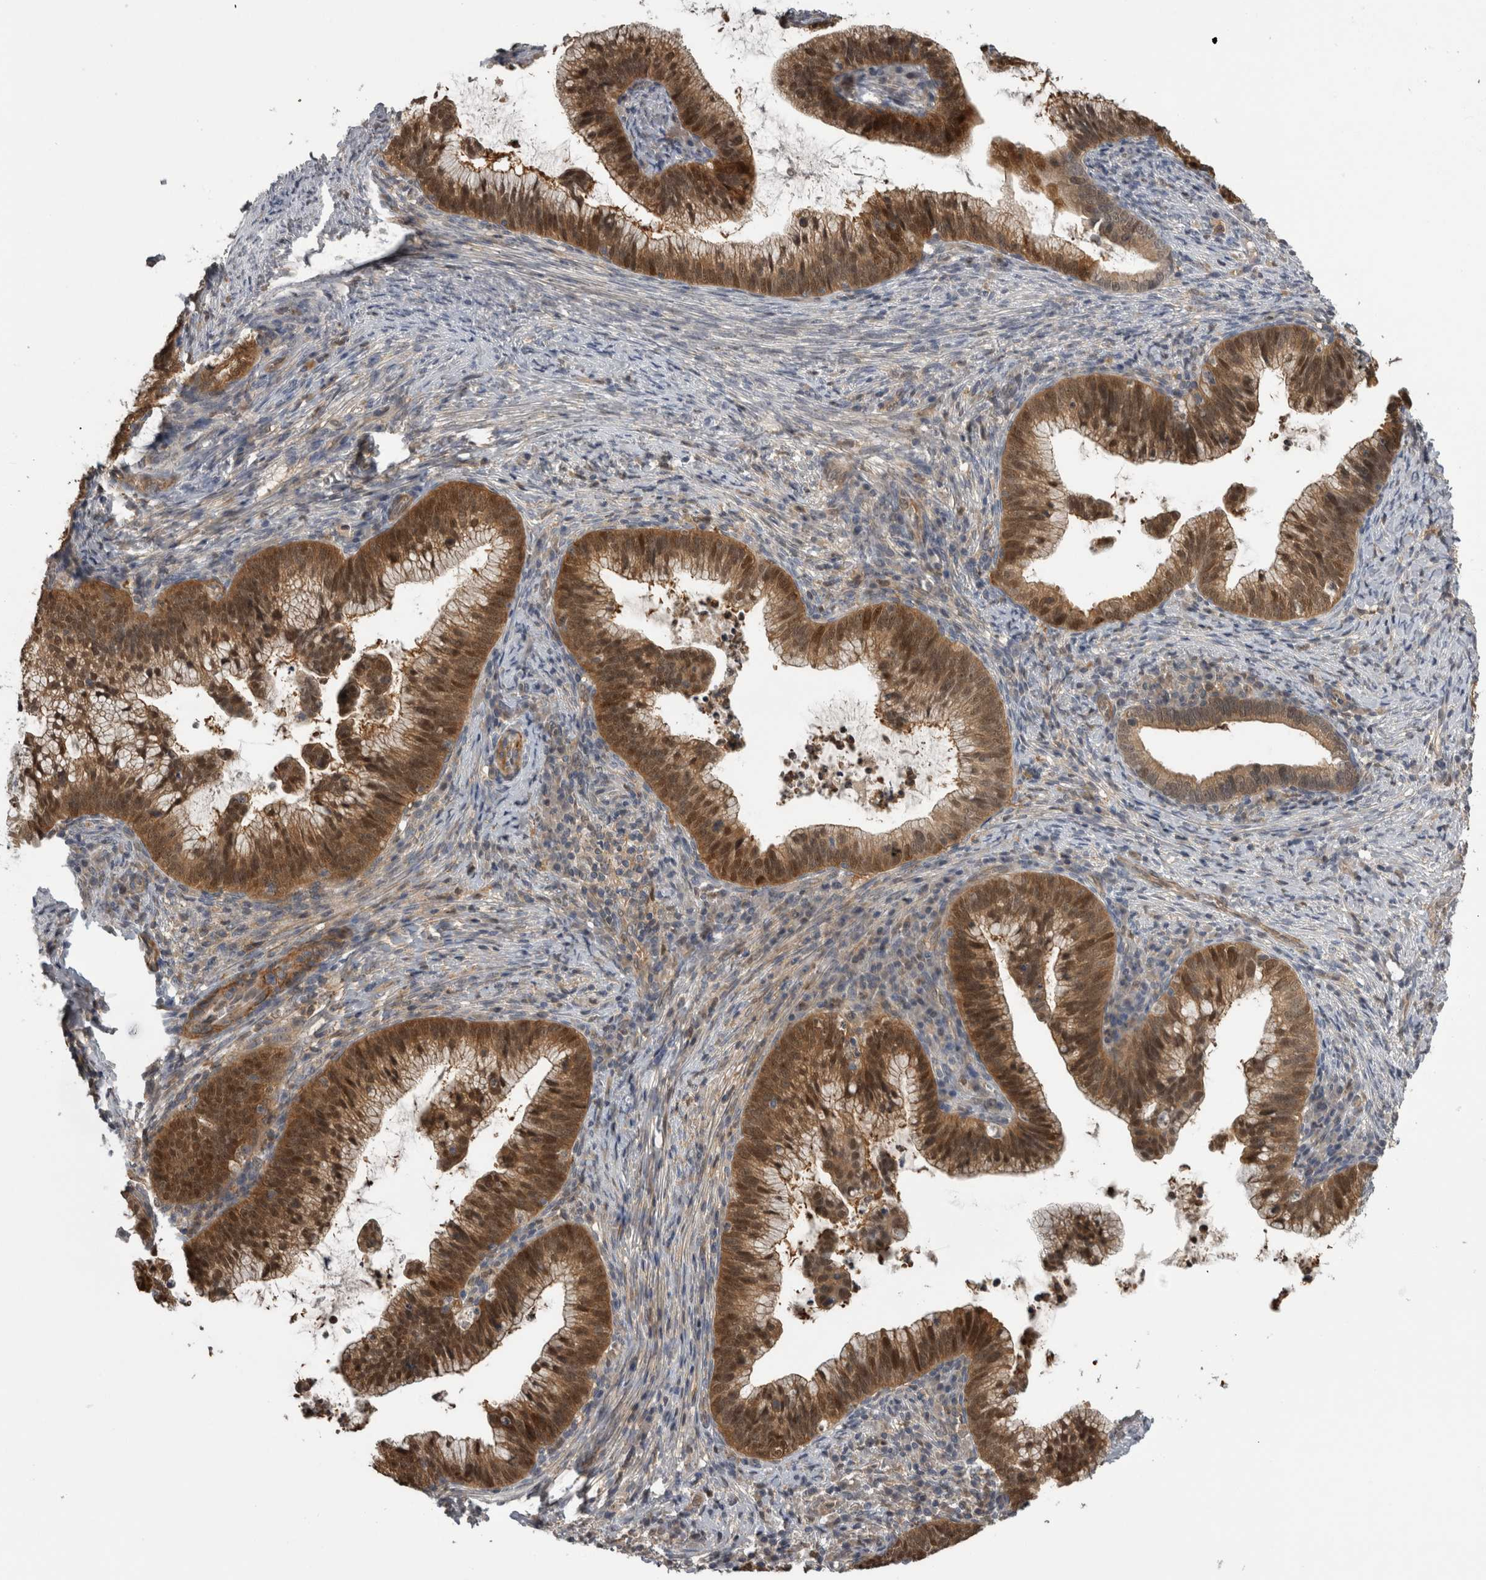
{"staining": {"intensity": "strong", "quantity": ">75%", "location": "cytoplasmic/membranous,nuclear"}, "tissue": "cervical cancer", "cell_type": "Tumor cells", "image_type": "cancer", "snomed": [{"axis": "morphology", "description": "Adenocarcinoma, NOS"}, {"axis": "topography", "description": "Cervix"}], "caption": "The micrograph exhibits immunohistochemical staining of adenocarcinoma (cervical). There is strong cytoplasmic/membranous and nuclear expression is appreciated in about >75% of tumor cells.", "gene": "NAPRT", "patient": {"sex": "female", "age": 36}}